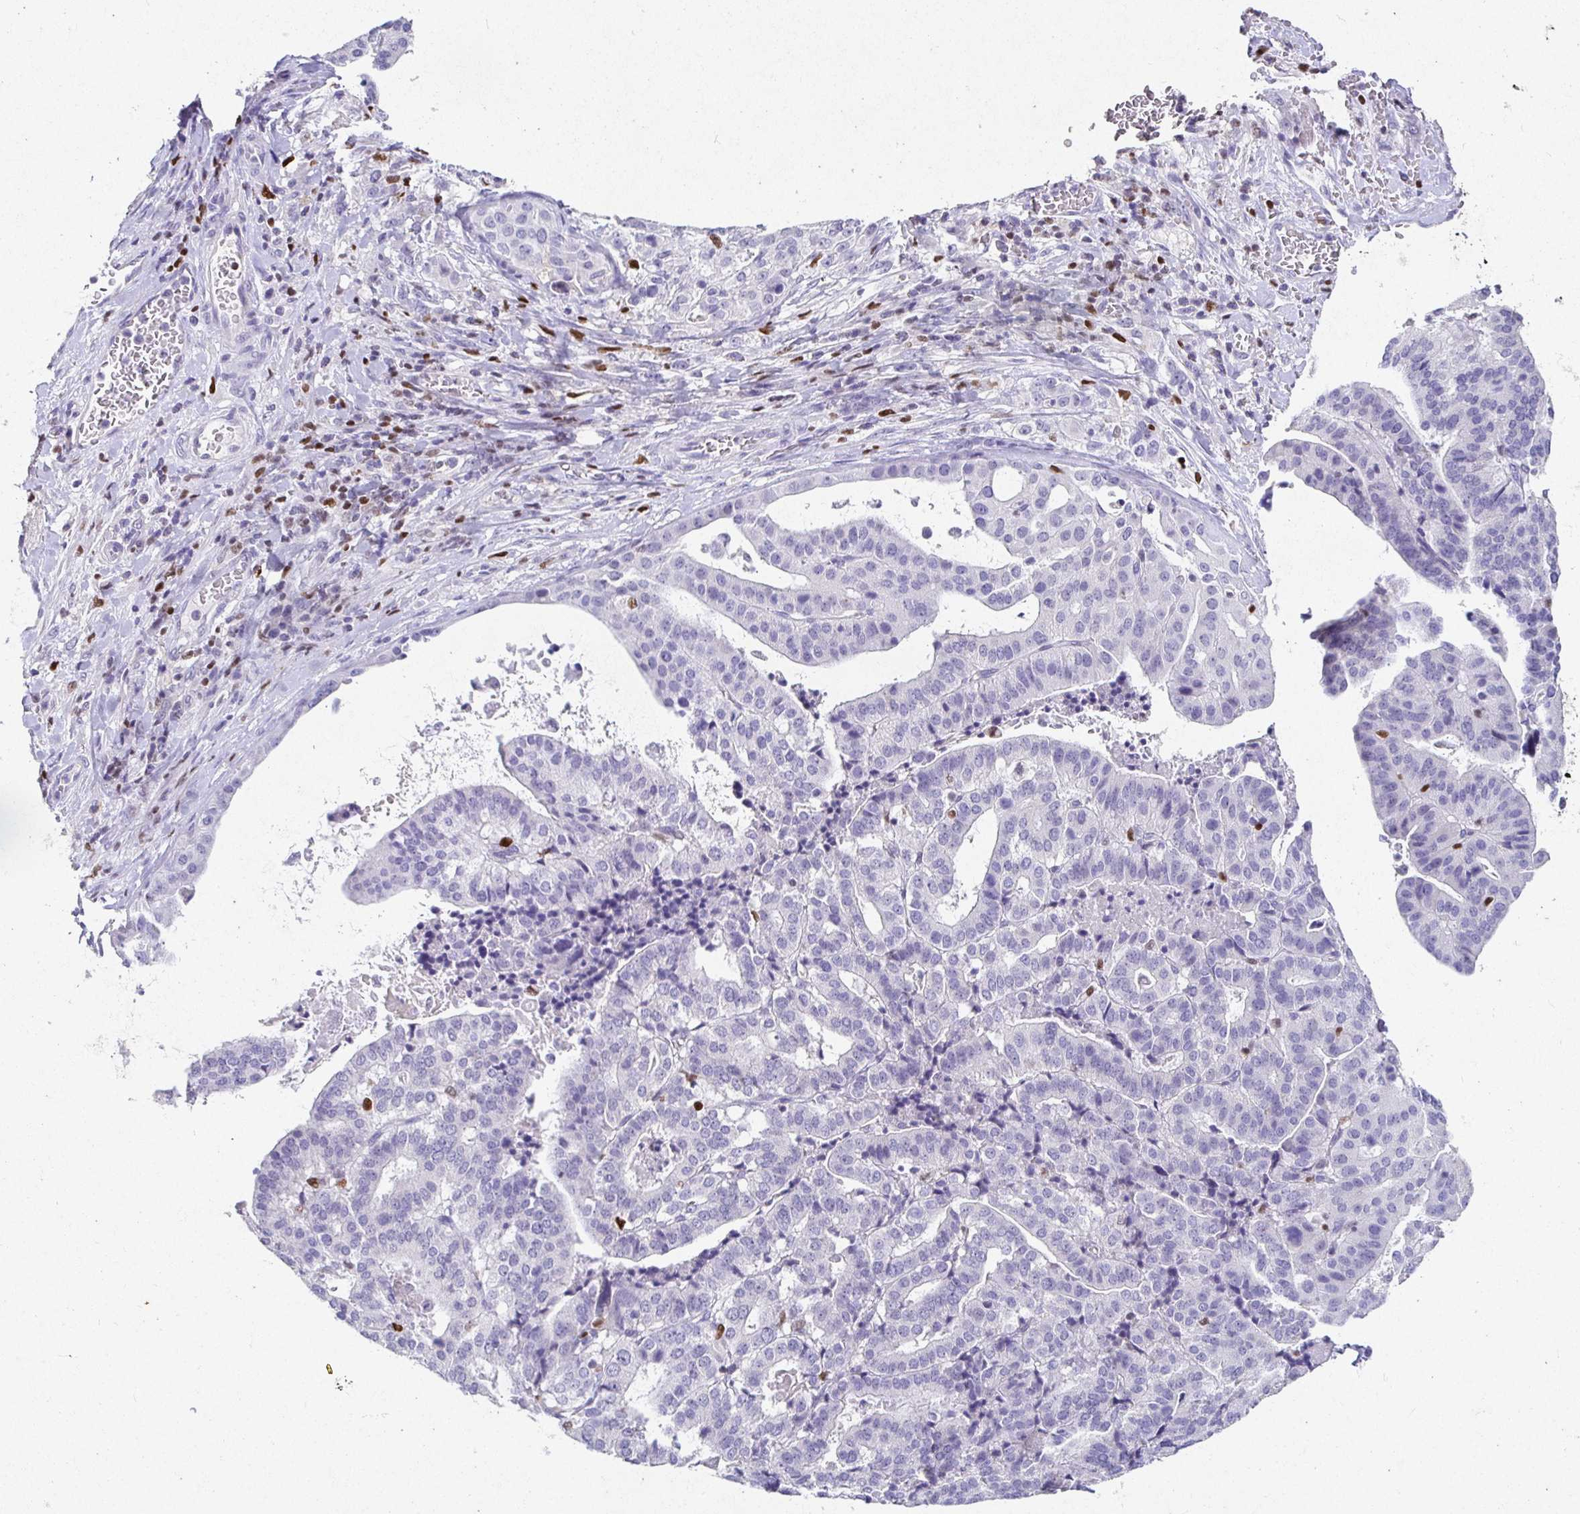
{"staining": {"intensity": "negative", "quantity": "none", "location": "none"}, "tissue": "stomach cancer", "cell_type": "Tumor cells", "image_type": "cancer", "snomed": [{"axis": "morphology", "description": "Adenocarcinoma, NOS"}, {"axis": "topography", "description": "Stomach"}], "caption": "This is a histopathology image of immunohistochemistry (IHC) staining of stomach cancer, which shows no staining in tumor cells.", "gene": "SATB1", "patient": {"sex": "male", "age": 48}}